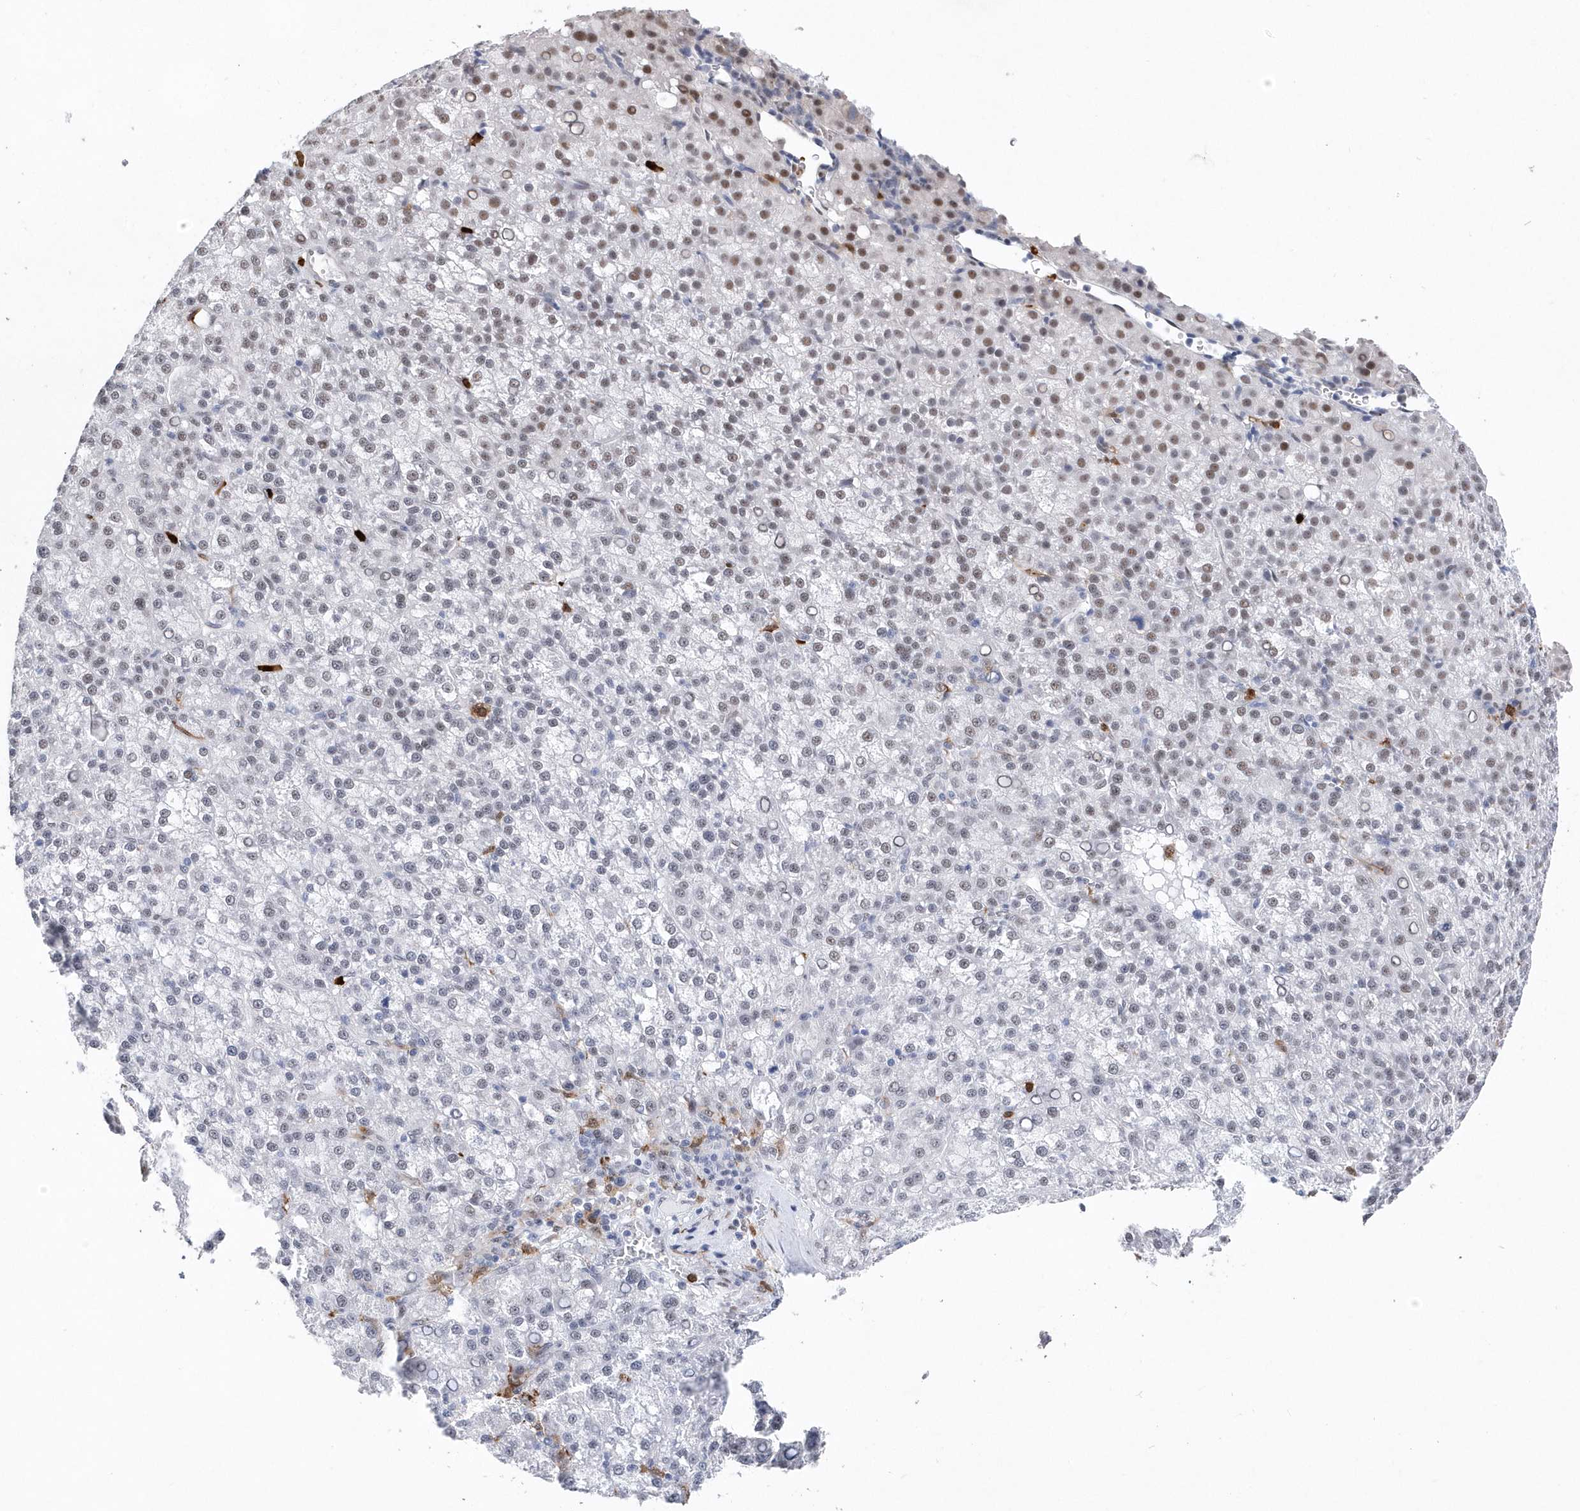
{"staining": {"intensity": "moderate", "quantity": "<25%", "location": "nuclear"}, "tissue": "liver cancer", "cell_type": "Tumor cells", "image_type": "cancer", "snomed": [{"axis": "morphology", "description": "Carcinoma, Hepatocellular, NOS"}, {"axis": "topography", "description": "Liver"}], "caption": "This is an image of IHC staining of liver hepatocellular carcinoma, which shows moderate staining in the nuclear of tumor cells.", "gene": "RPP30", "patient": {"sex": "female", "age": 58}}